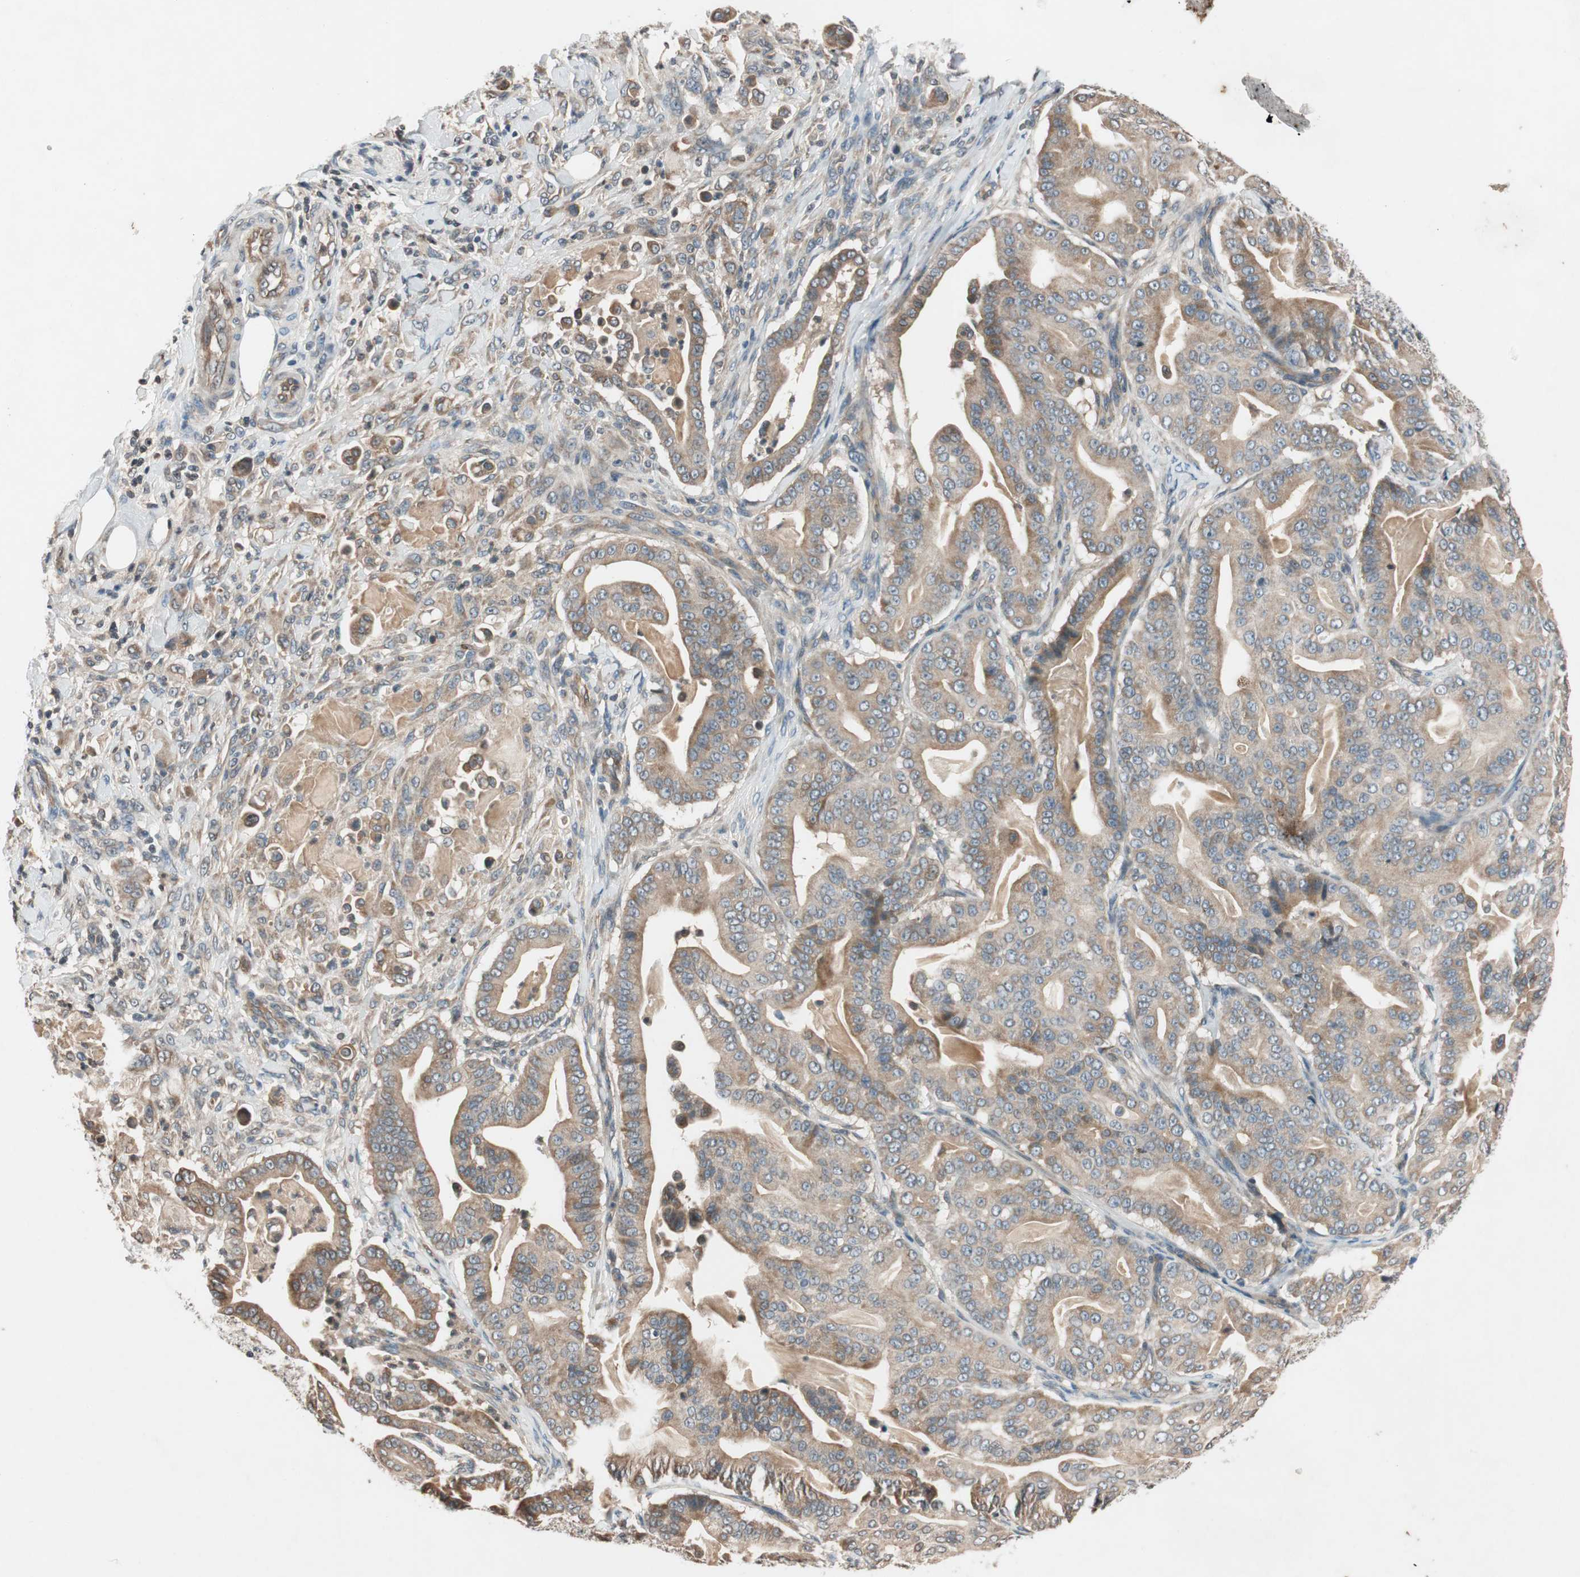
{"staining": {"intensity": "weak", "quantity": ">75%", "location": "cytoplasmic/membranous"}, "tissue": "pancreatic cancer", "cell_type": "Tumor cells", "image_type": "cancer", "snomed": [{"axis": "morphology", "description": "Adenocarcinoma, NOS"}, {"axis": "topography", "description": "Pancreas"}], "caption": "Immunohistochemistry (IHC) staining of pancreatic cancer, which reveals low levels of weak cytoplasmic/membranous staining in about >75% of tumor cells indicating weak cytoplasmic/membranous protein expression. The staining was performed using DAB (3,3'-diaminobenzidine) (brown) for protein detection and nuclei were counterstained in hematoxylin (blue).", "gene": "GCLM", "patient": {"sex": "male", "age": 63}}